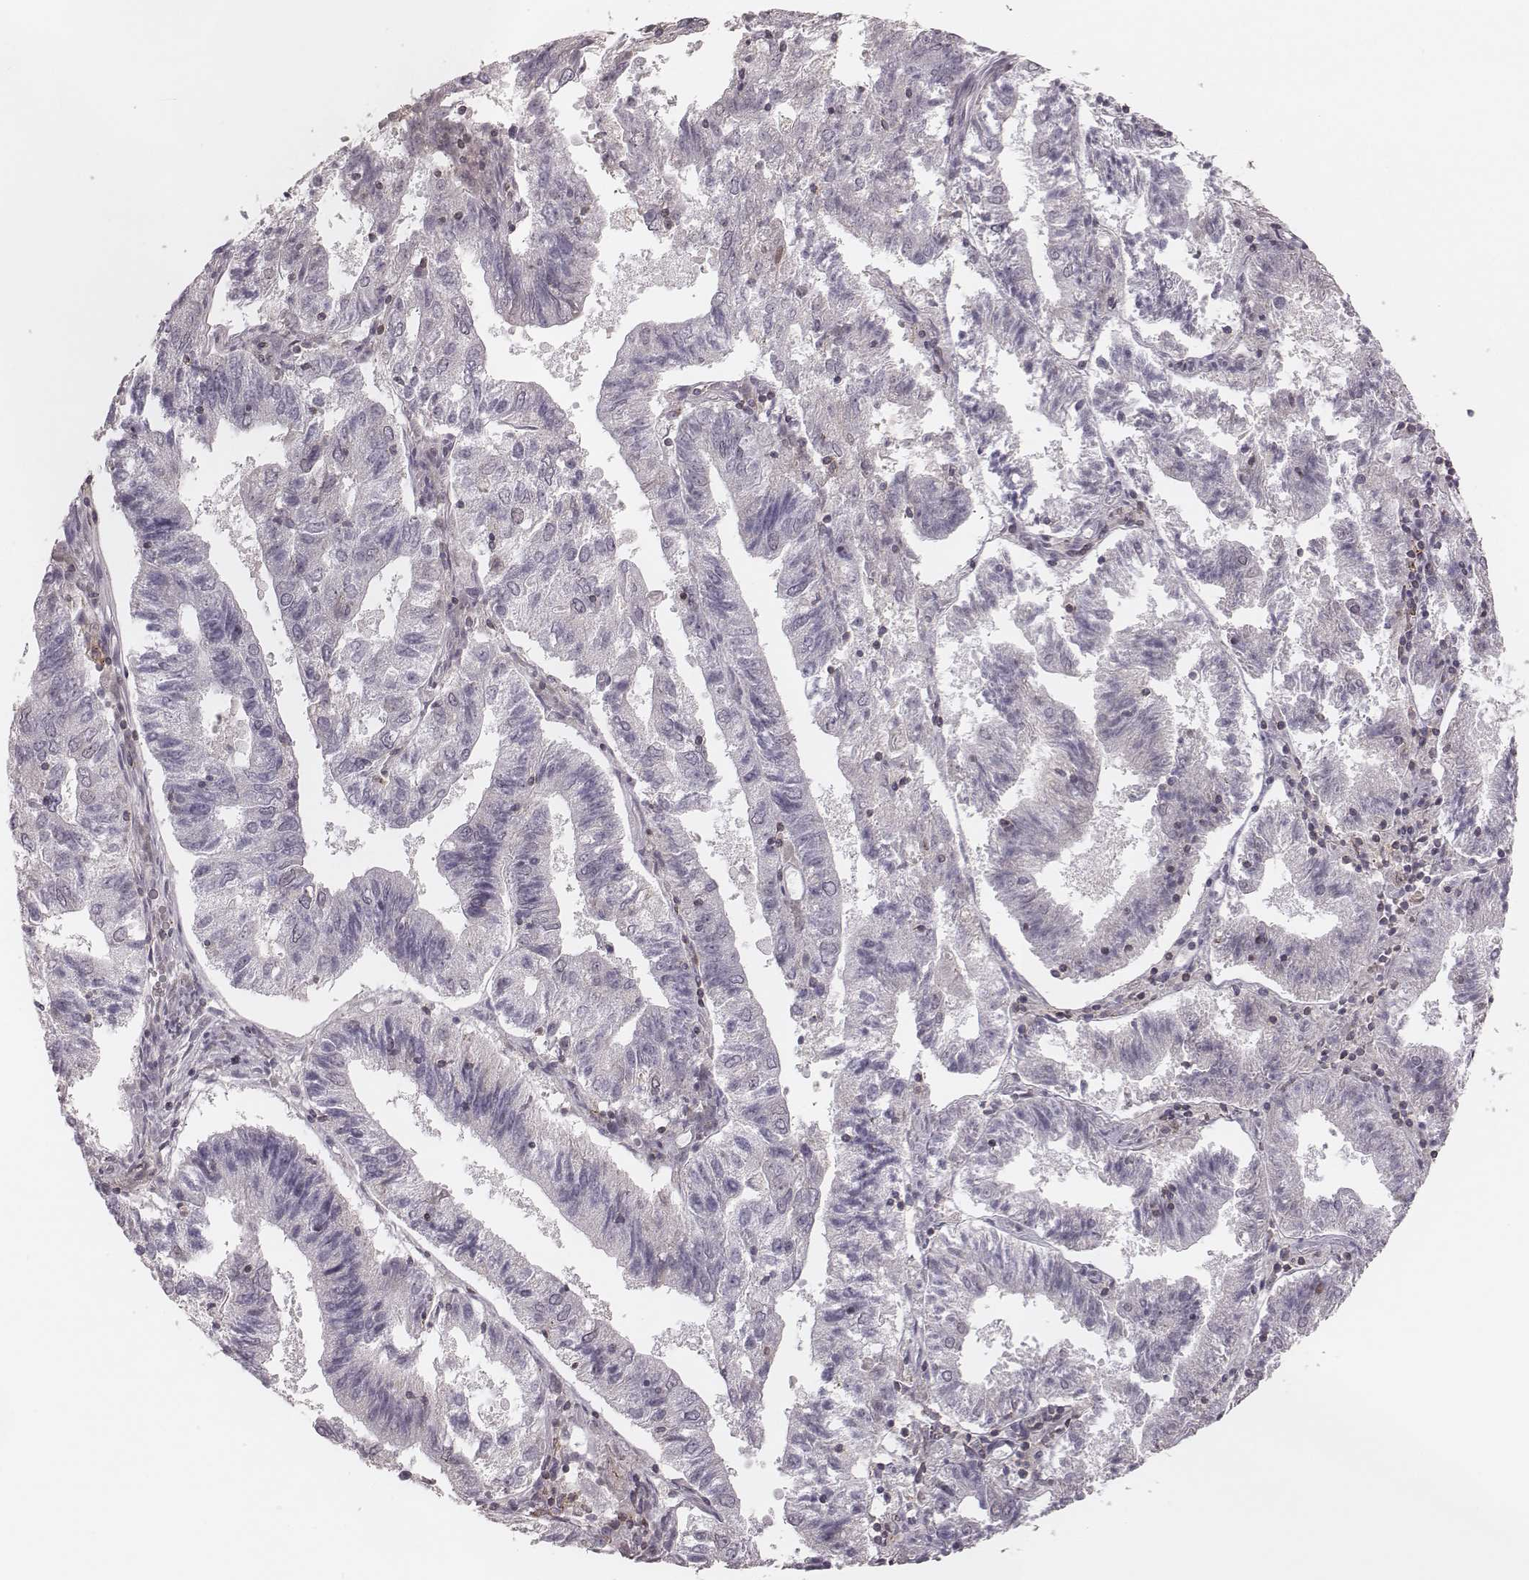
{"staining": {"intensity": "strong", "quantity": "25%-75%", "location": "nuclear"}, "tissue": "endometrial cancer", "cell_type": "Tumor cells", "image_type": "cancer", "snomed": [{"axis": "morphology", "description": "Adenocarcinoma, NOS"}, {"axis": "topography", "description": "Endometrium"}], "caption": "IHC of human adenocarcinoma (endometrial) reveals high levels of strong nuclear expression in about 25%-75% of tumor cells.", "gene": "MSX1", "patient": {"sex": "female", "age": 82}}